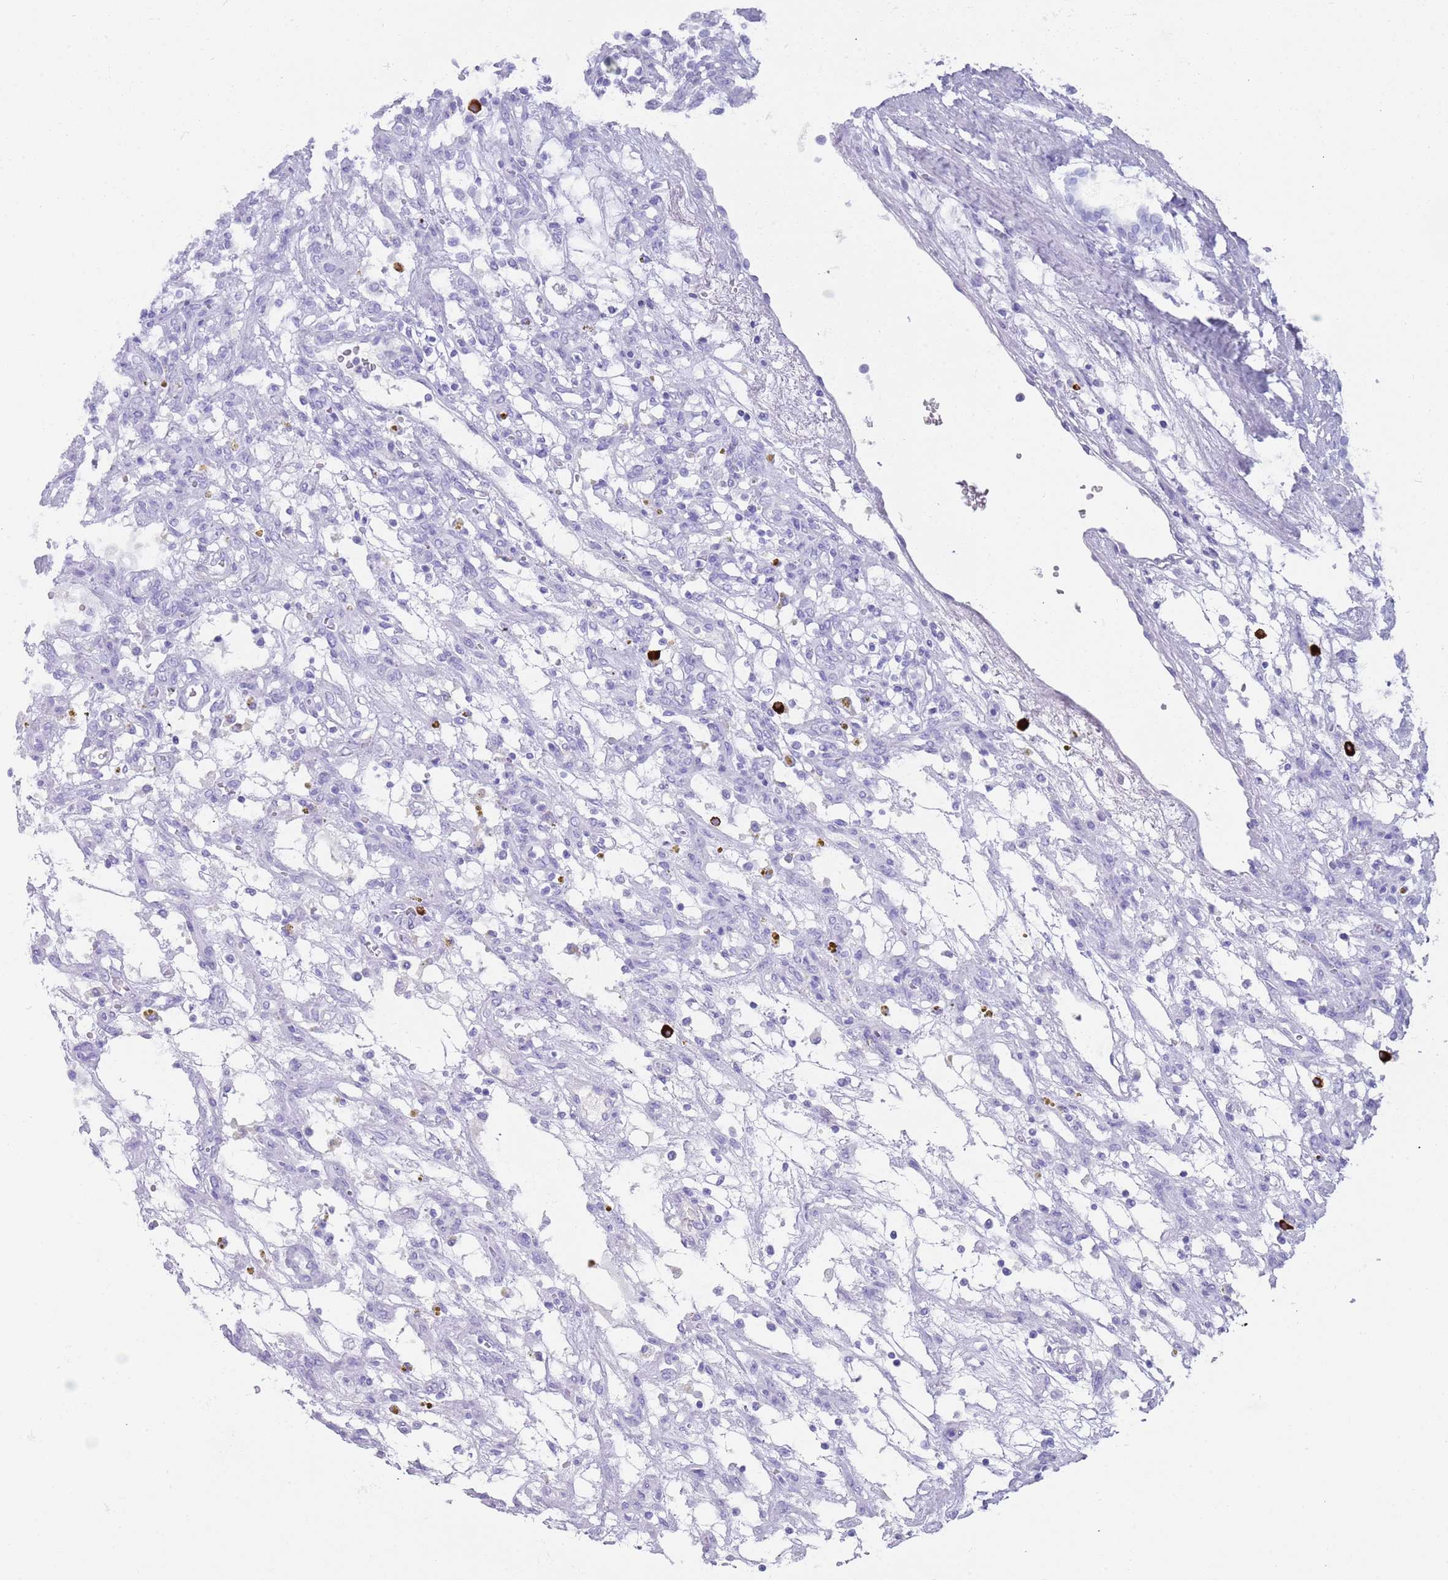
{"staining": {"intensity": "negative", "quantity": "none", "location": "none"}, "tissue": "renal cancer", "cell_type": "Tumor cells", "image_type": "cancer", "snomed": [{"axis": "morphology", "description": "Adenocarcinoma, NOS"}, {"axis": "topography", "description": "Kidney"}], "caption": "High magnification brightfield microscopy of renal cancer (adenocarcinoma) stained with DAB (brown) and counterstained with hematoxylin (blue): tumor cells show no significant staining.", "gene": "MYADML2", "patient": {"sex": "female", "age": 57}}